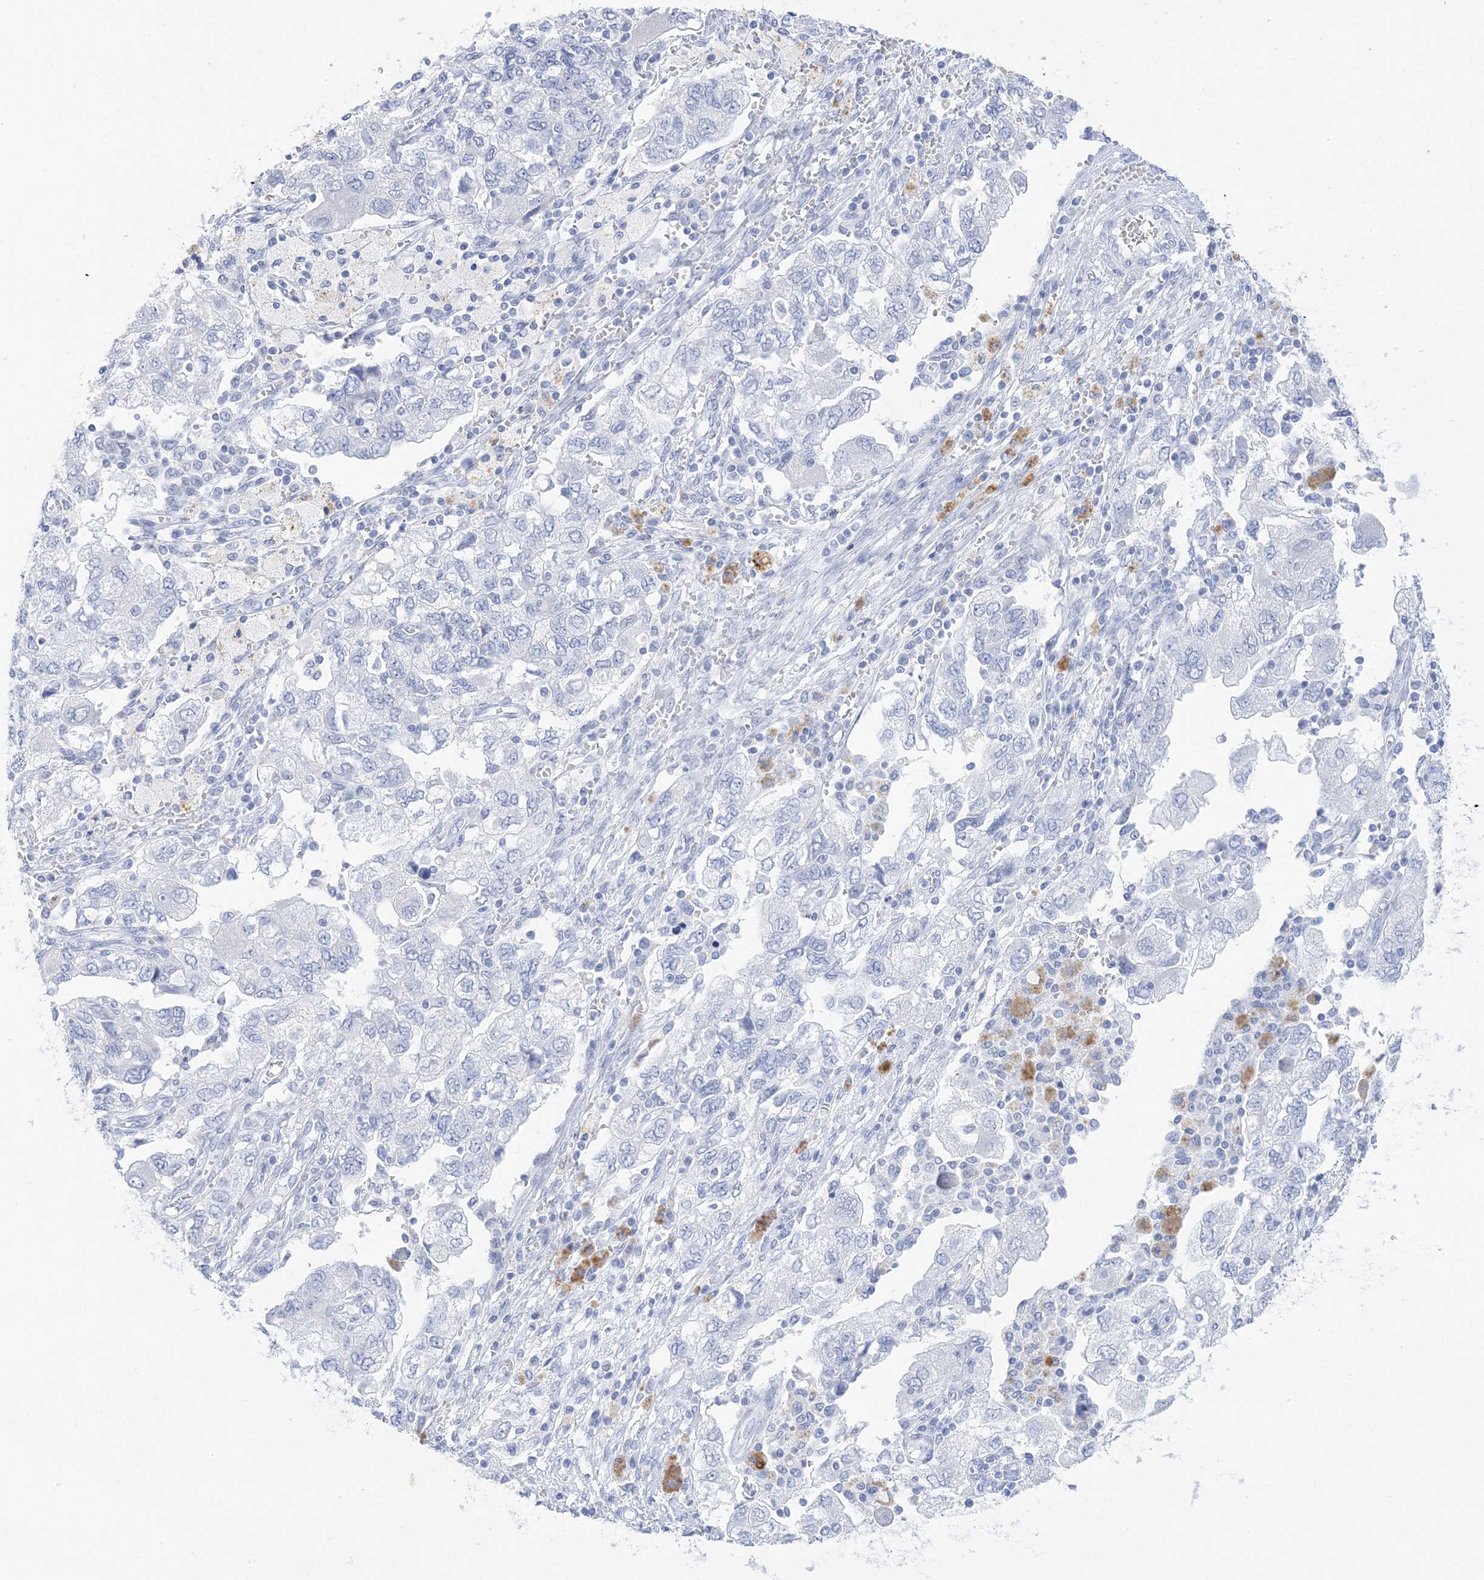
{"staining": {"intensity": "negative", "quantity": "none", "location": "none"}, "tissue": "ovarian cancer", "cell_type": "Tumor cells", "image_type": "cancer", "snomed": [{"axis": "morphology", "description": "Carcinoma, NOS"}, {"axis": "morphology", "description": "Cystadenocarcinoma, serous, NOS"}, {"axis": "topography", "description": "Ovary"}], "caption": "The image demonstrates no staining of tumor cells in ovarian cancer (serous cystadenocarcinoma).", "gene": "SH3YL1", "patient": {"sex": "female", "age": 69}}